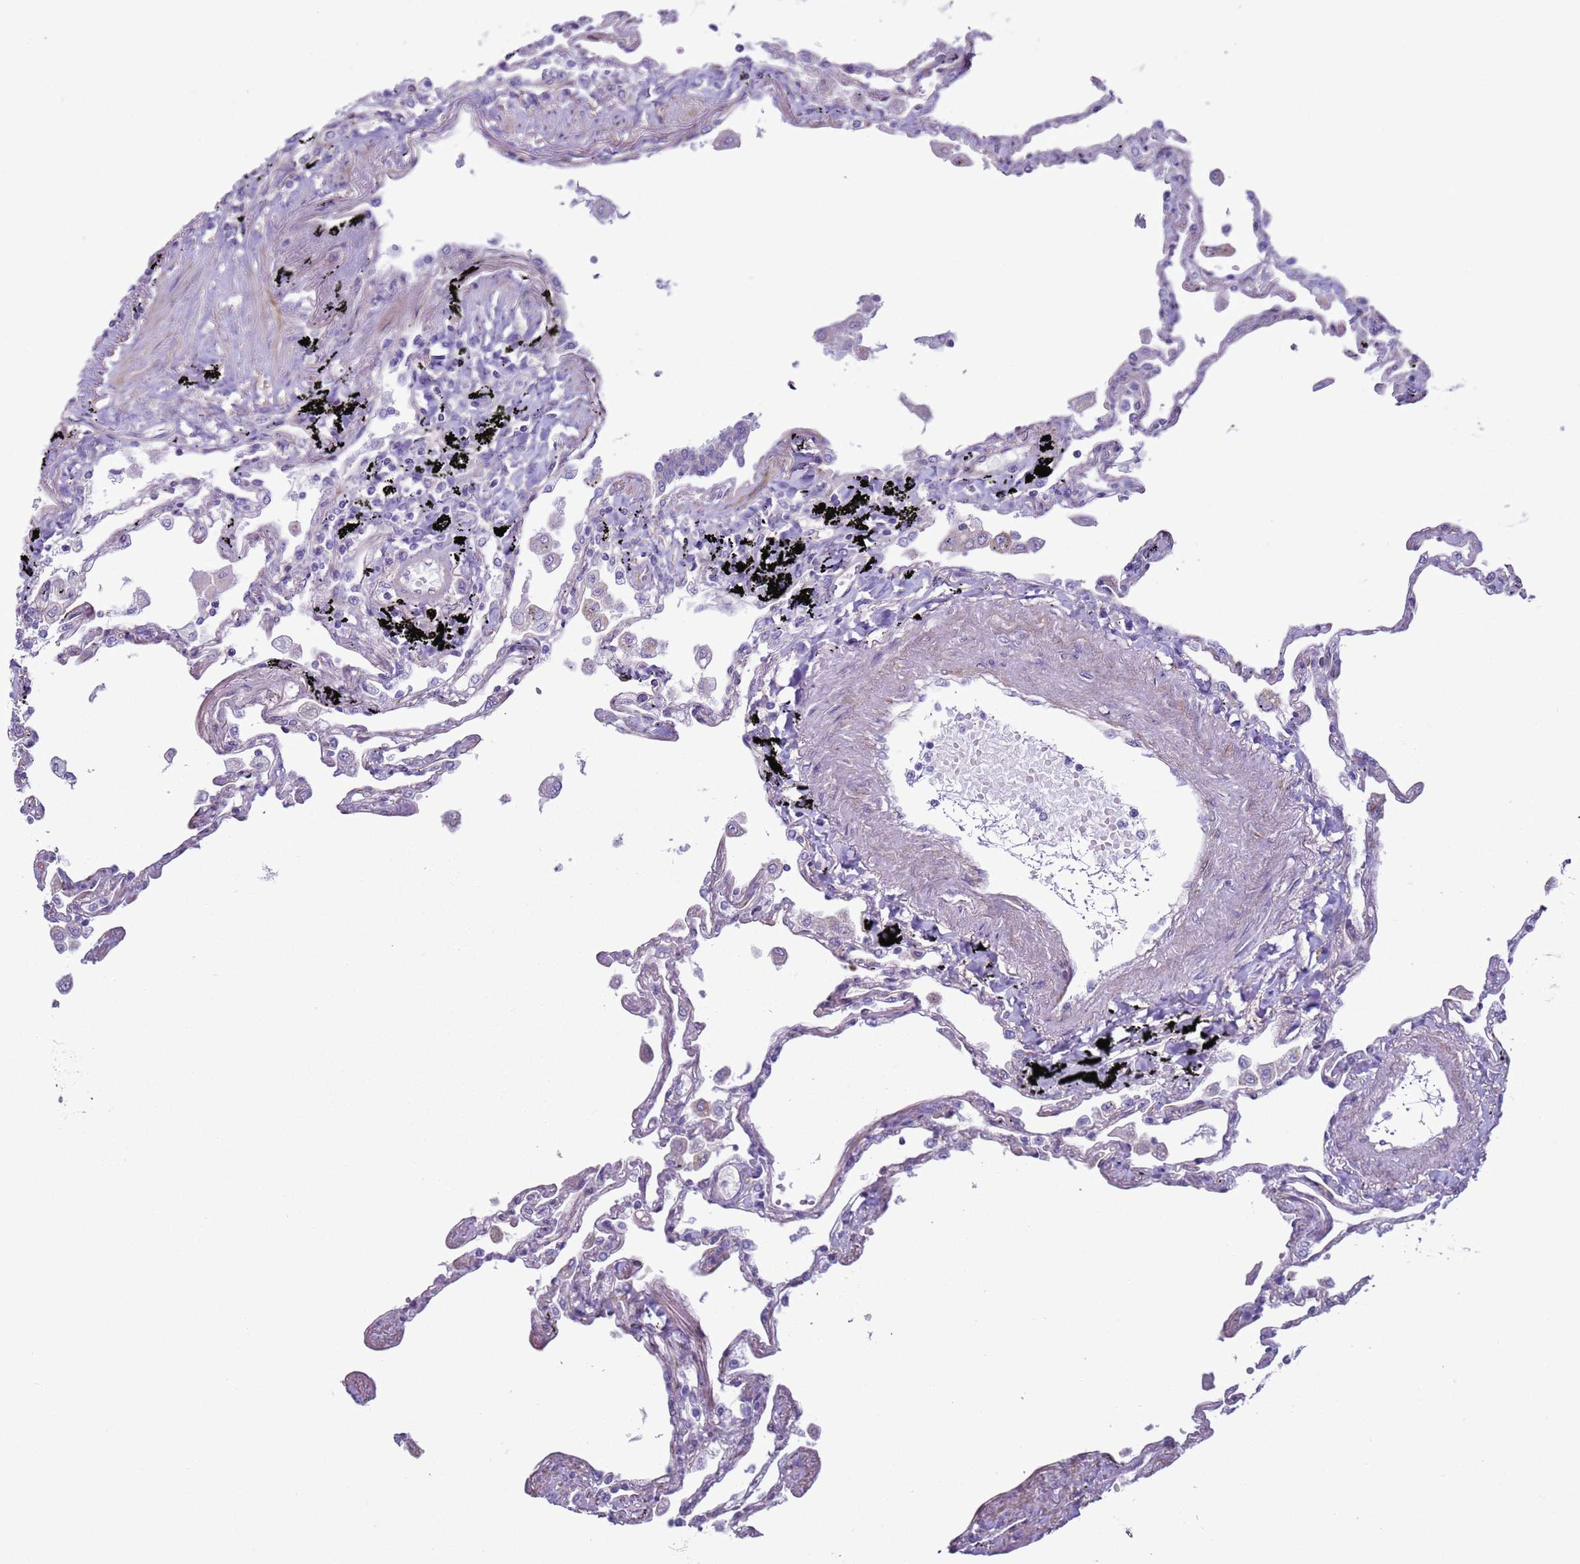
{"staining": {"intensity": "negative", "quantity": "none", "location": "none"}, "tissue": "lung", "cell_type": "Alveolar cells", "image_type": "normal", "snomed": [{"axis": "morphology", "description": "Normal tissue, NOS"}, {"axis": "topography", "description": "Lung"}], "caption": "Immunohistochemical staining of unremarkable human lung demonstrates no significant positivity in alveolar cells.", "gene": "HEATR1", "patient": {"sex": "female", "age": 67}}